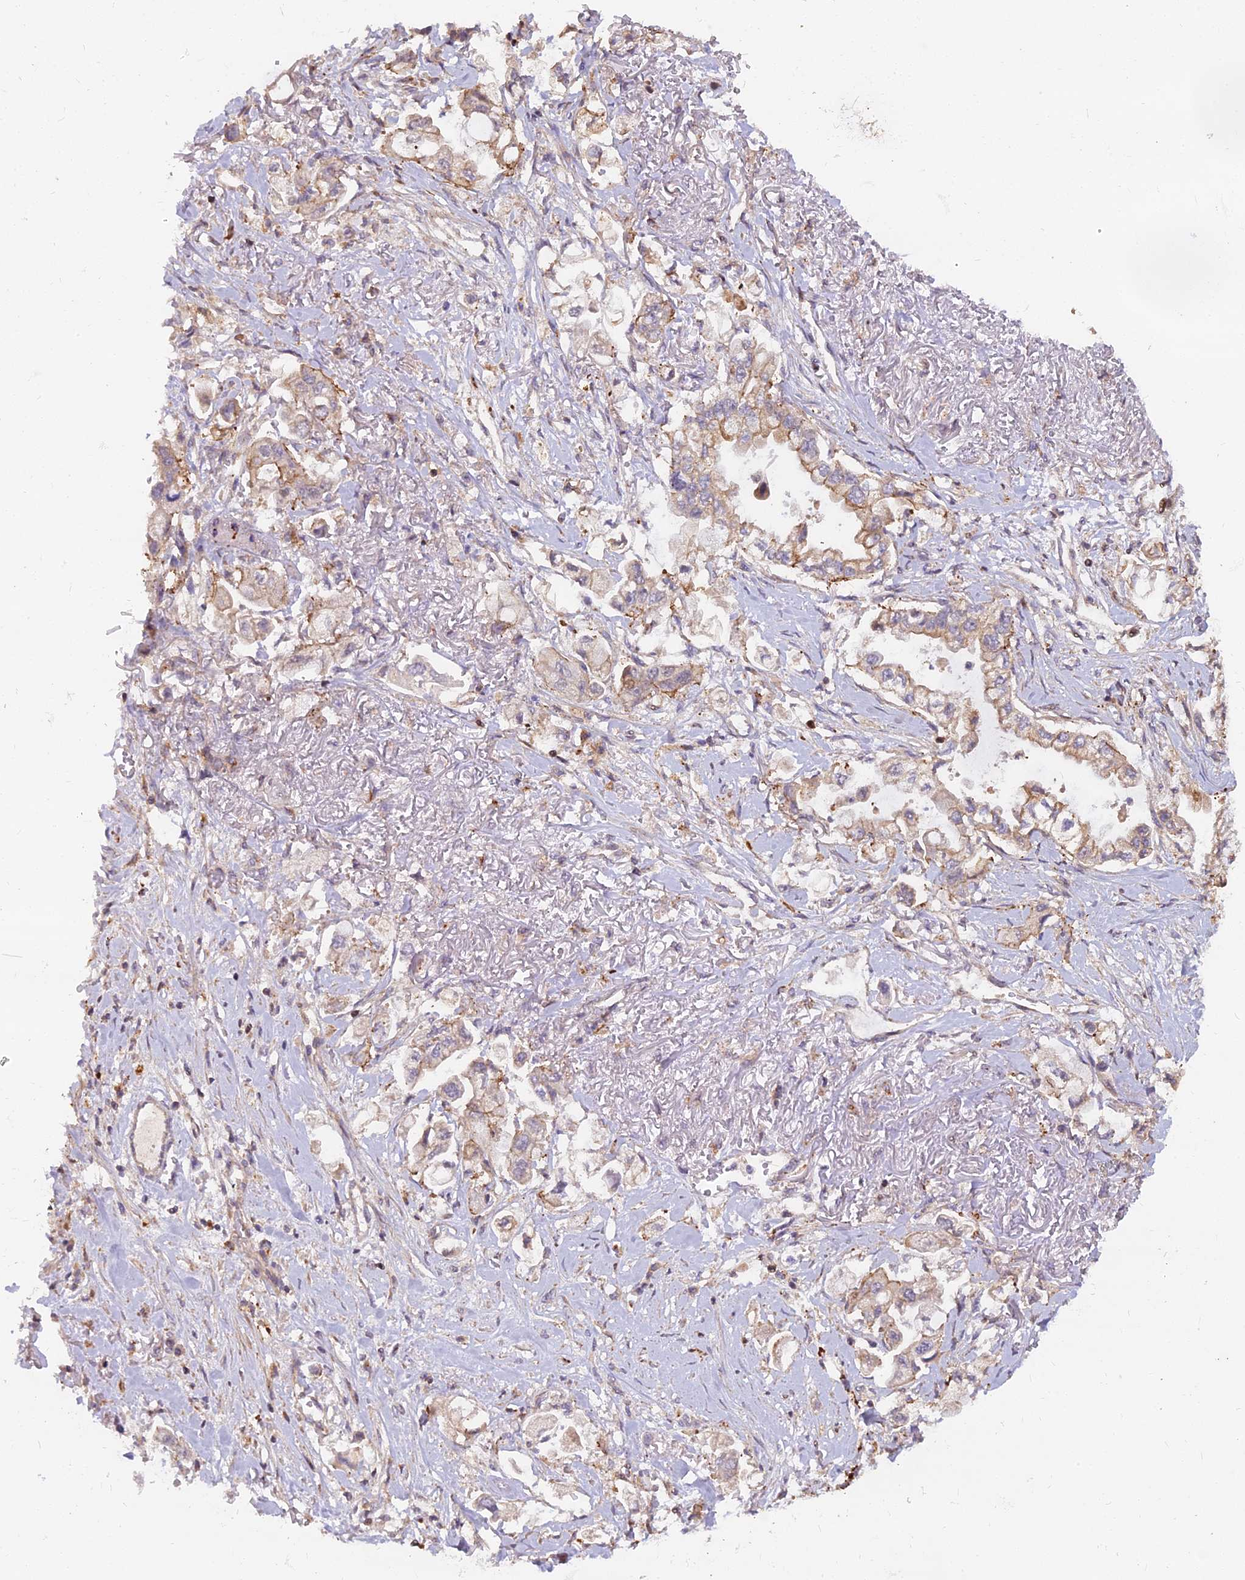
{"staining": {"intensity": "weak", "quantity": "25%-75%", "location": "cytoplasmic/membranous"}, "tissue": "stomach cancer", "cell_type": "Tumor cells", "image_type": "cancer", "snomed": [{"axis": "morphology", "description": "Adenocarcinoma, NOS"}, {"axis": "topography", "description": "Stomach"}], "caption": "The immunohistochemical stain shows weak cytoplasmic/membranous positivity in tumor cells of stomach adenocarcinoma tissue.", "gene": "GLYATL3", "patient": {"sex": "male", "age": 62}}